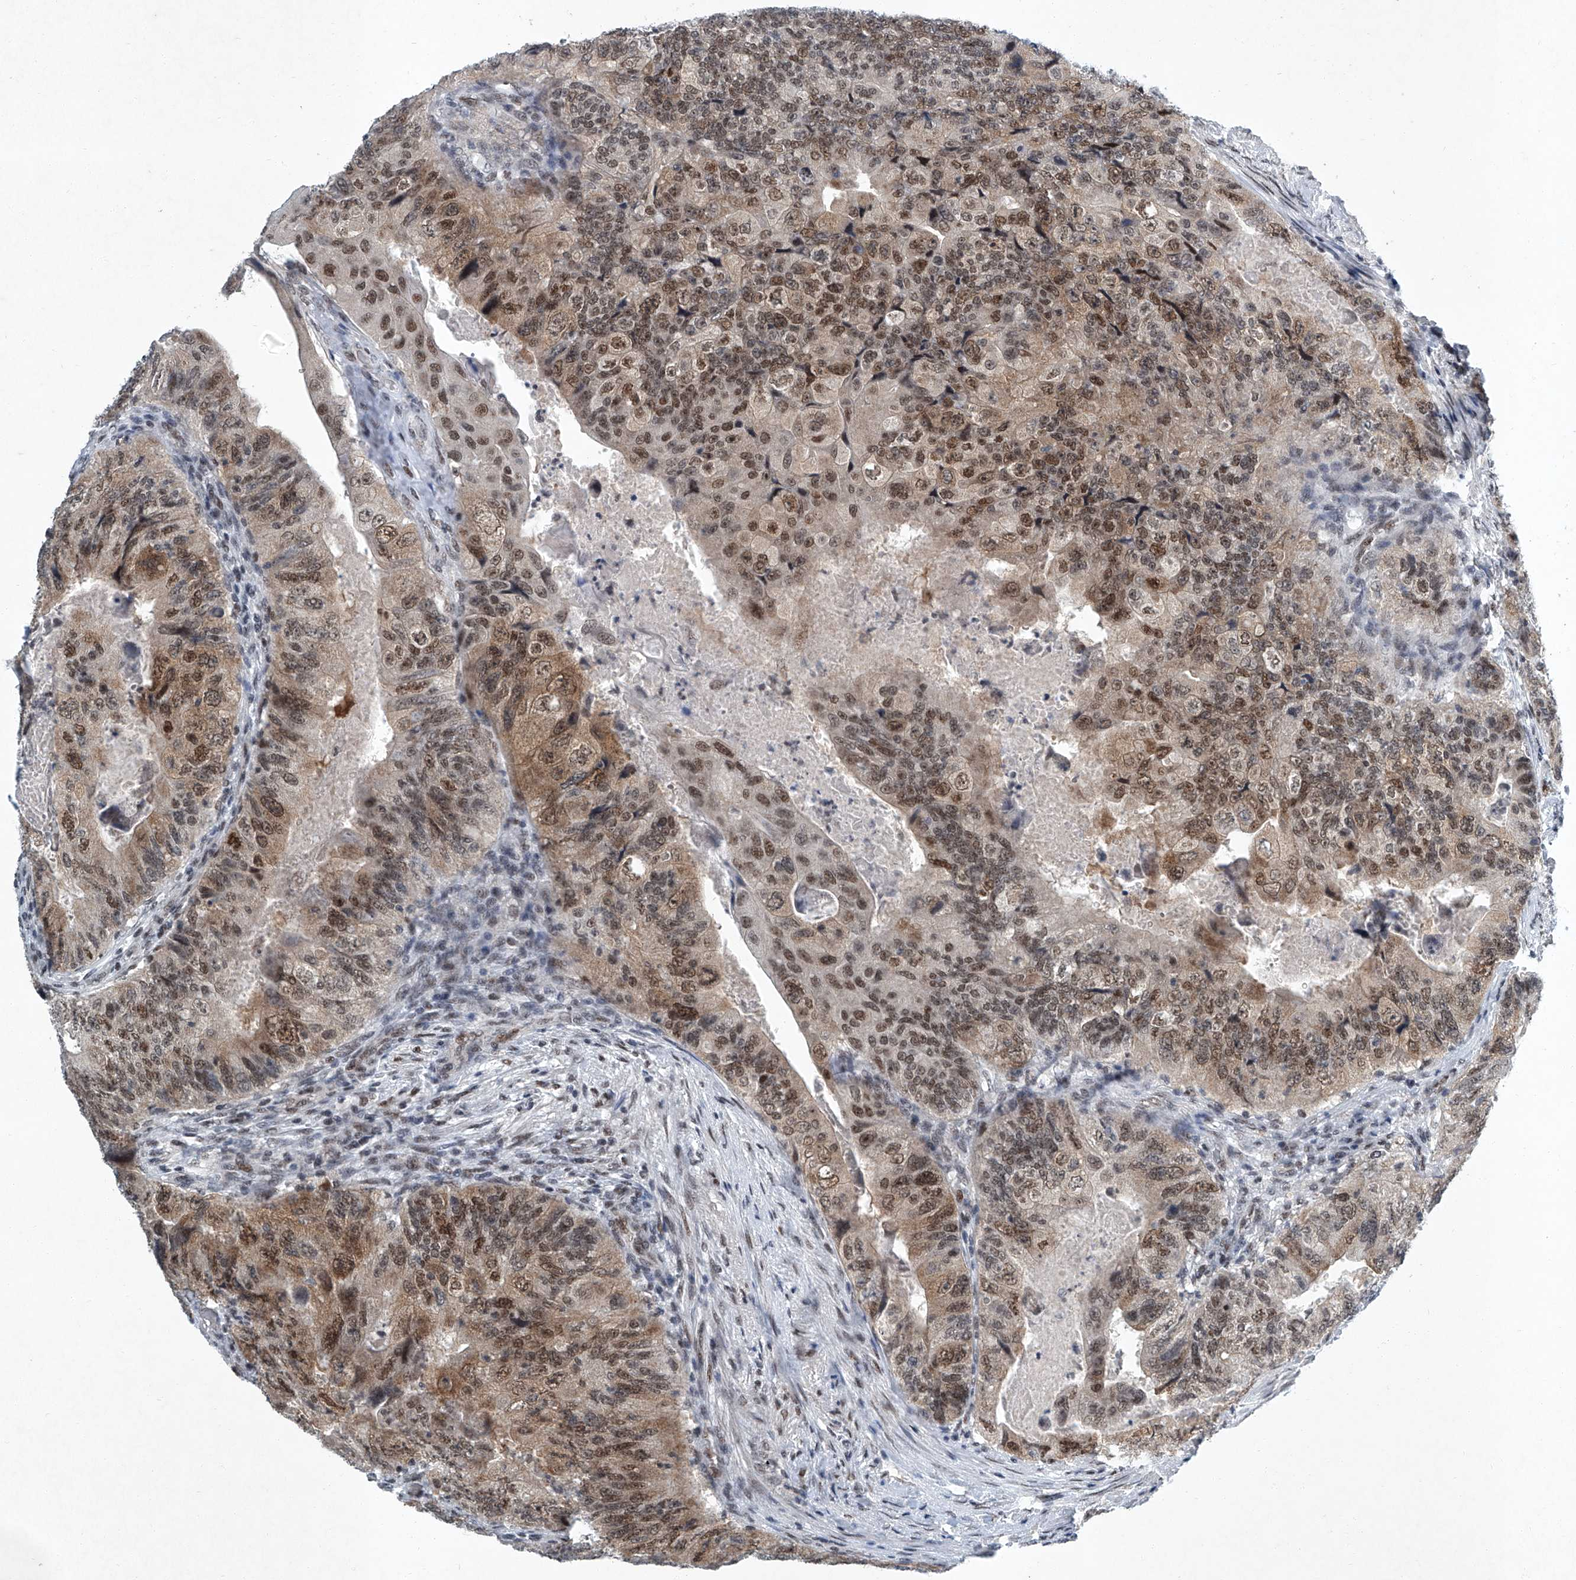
{"staining": {"intensity": "moderate", "quantity": ">75%", "location": "cytoplasmic/membranous,nuclear"}, "tissue": "colorectal cancer", "cell_type": "Tumor cells", "image_type": "cancer", "snomed": [{"axis": "morphology", "description": "Adenocarcinoma, NOS"}, {"axis": "topography", "description": "Rectum"}], "caption": "High-magnification brightfield microscopy of colorectal cancer (adenocarcinoma) stained with DAB (brown) and counterstained with hematoxylin (blue). tumor cells exhibit moderate cytoplasmic/membranous and nuclear expression is appreciated in about>75% of cells. (DAB (3,3'-diaminobenzidine) IHC, brown staining for protein, blue staining for nuclei).", "gene": "TFDP1", "patient": {"sex": "male", "age": 63}}